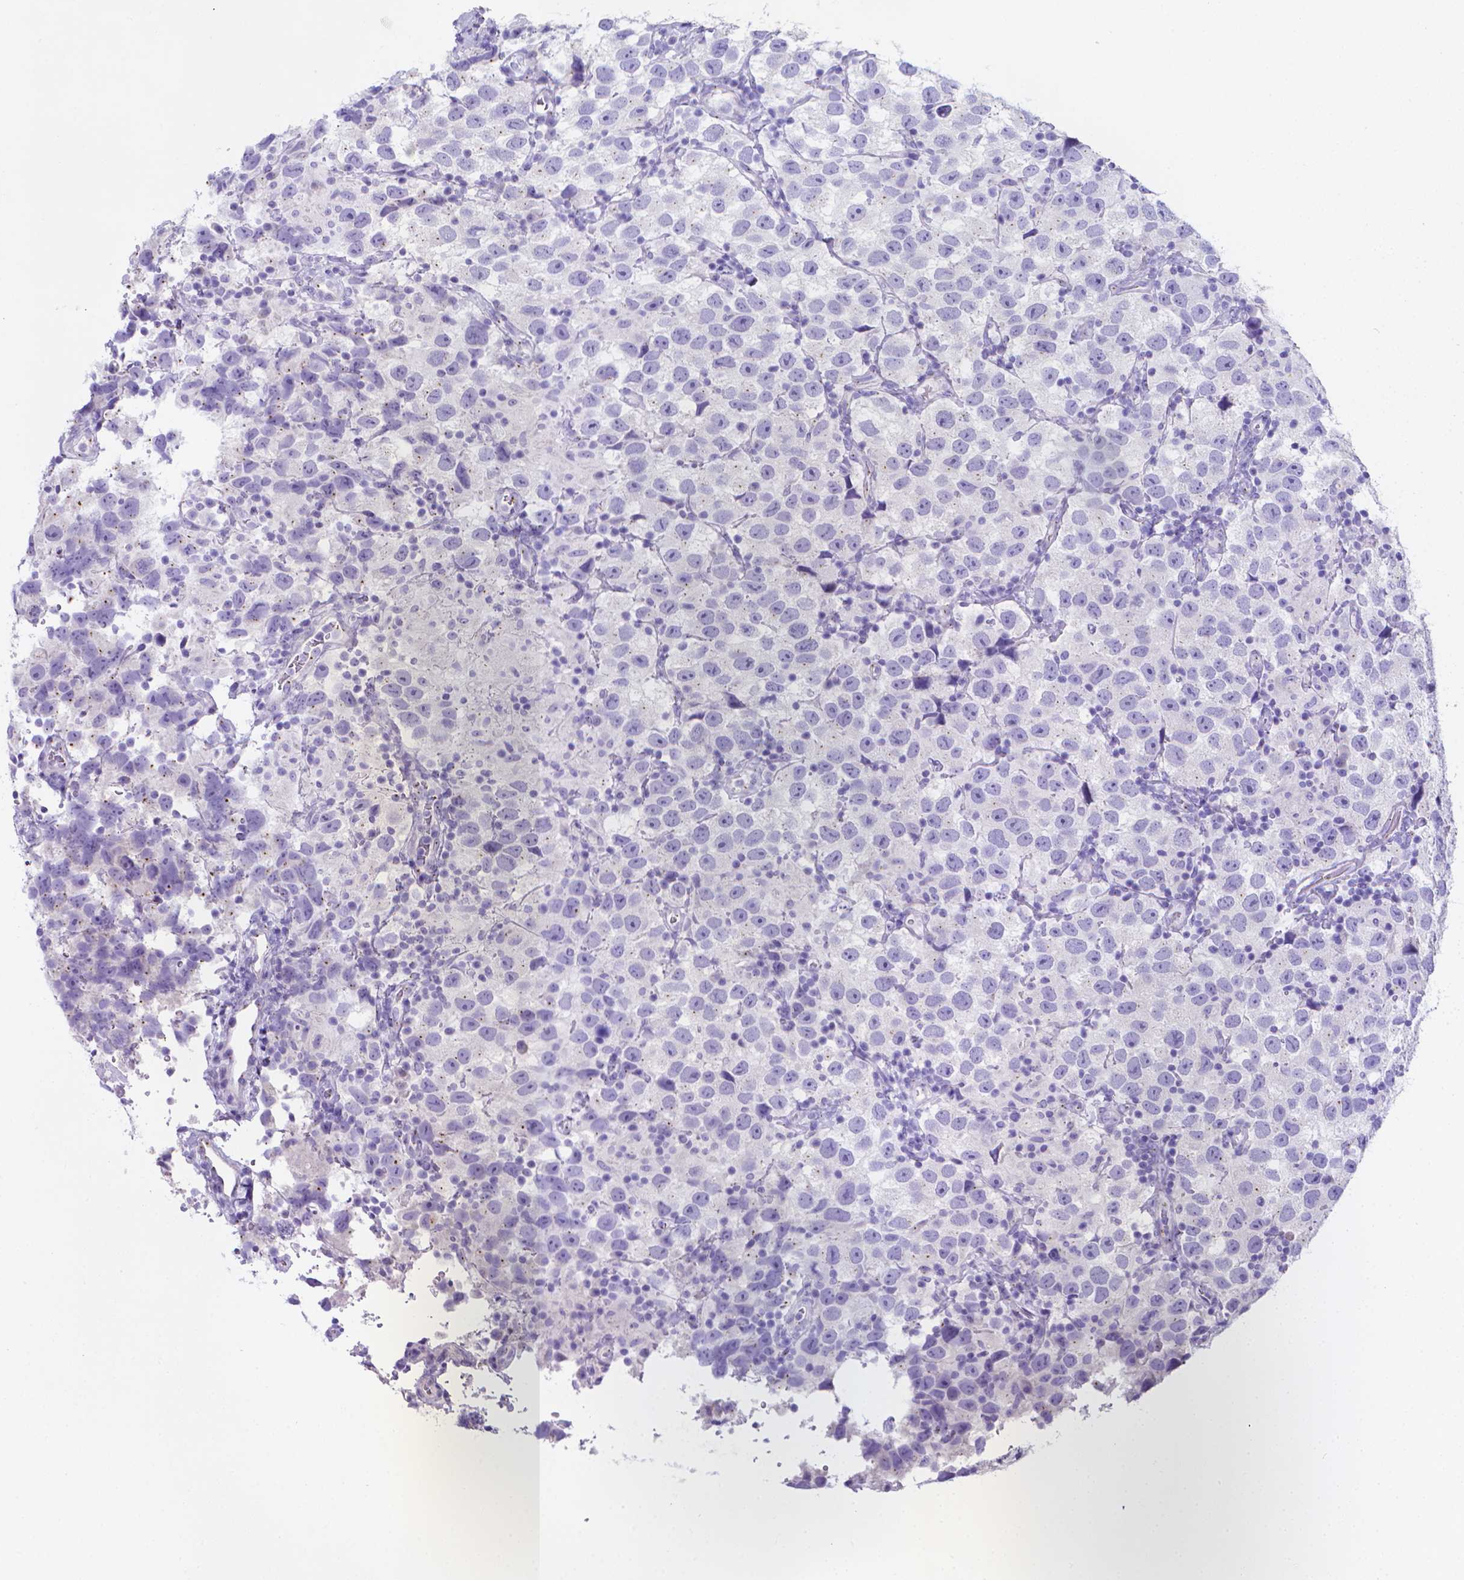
{"staining": {"intensity": "negative", "quantity": "none", "location": "none"}, "tissue": "testis cancer", "cell_type": "Tumor cells", "image_type": "cancer", "snomed": [{"axis": "morphology", "description": "Seminoma, NOS"}, {"axis": "topography", "description": "Testis"}], "caption": "Histopathology image shows no protein positivity in tumor cells of testis cancer tissue.", "gene": "LRRC73", "patient": {"sex": "male", "age": 26}}